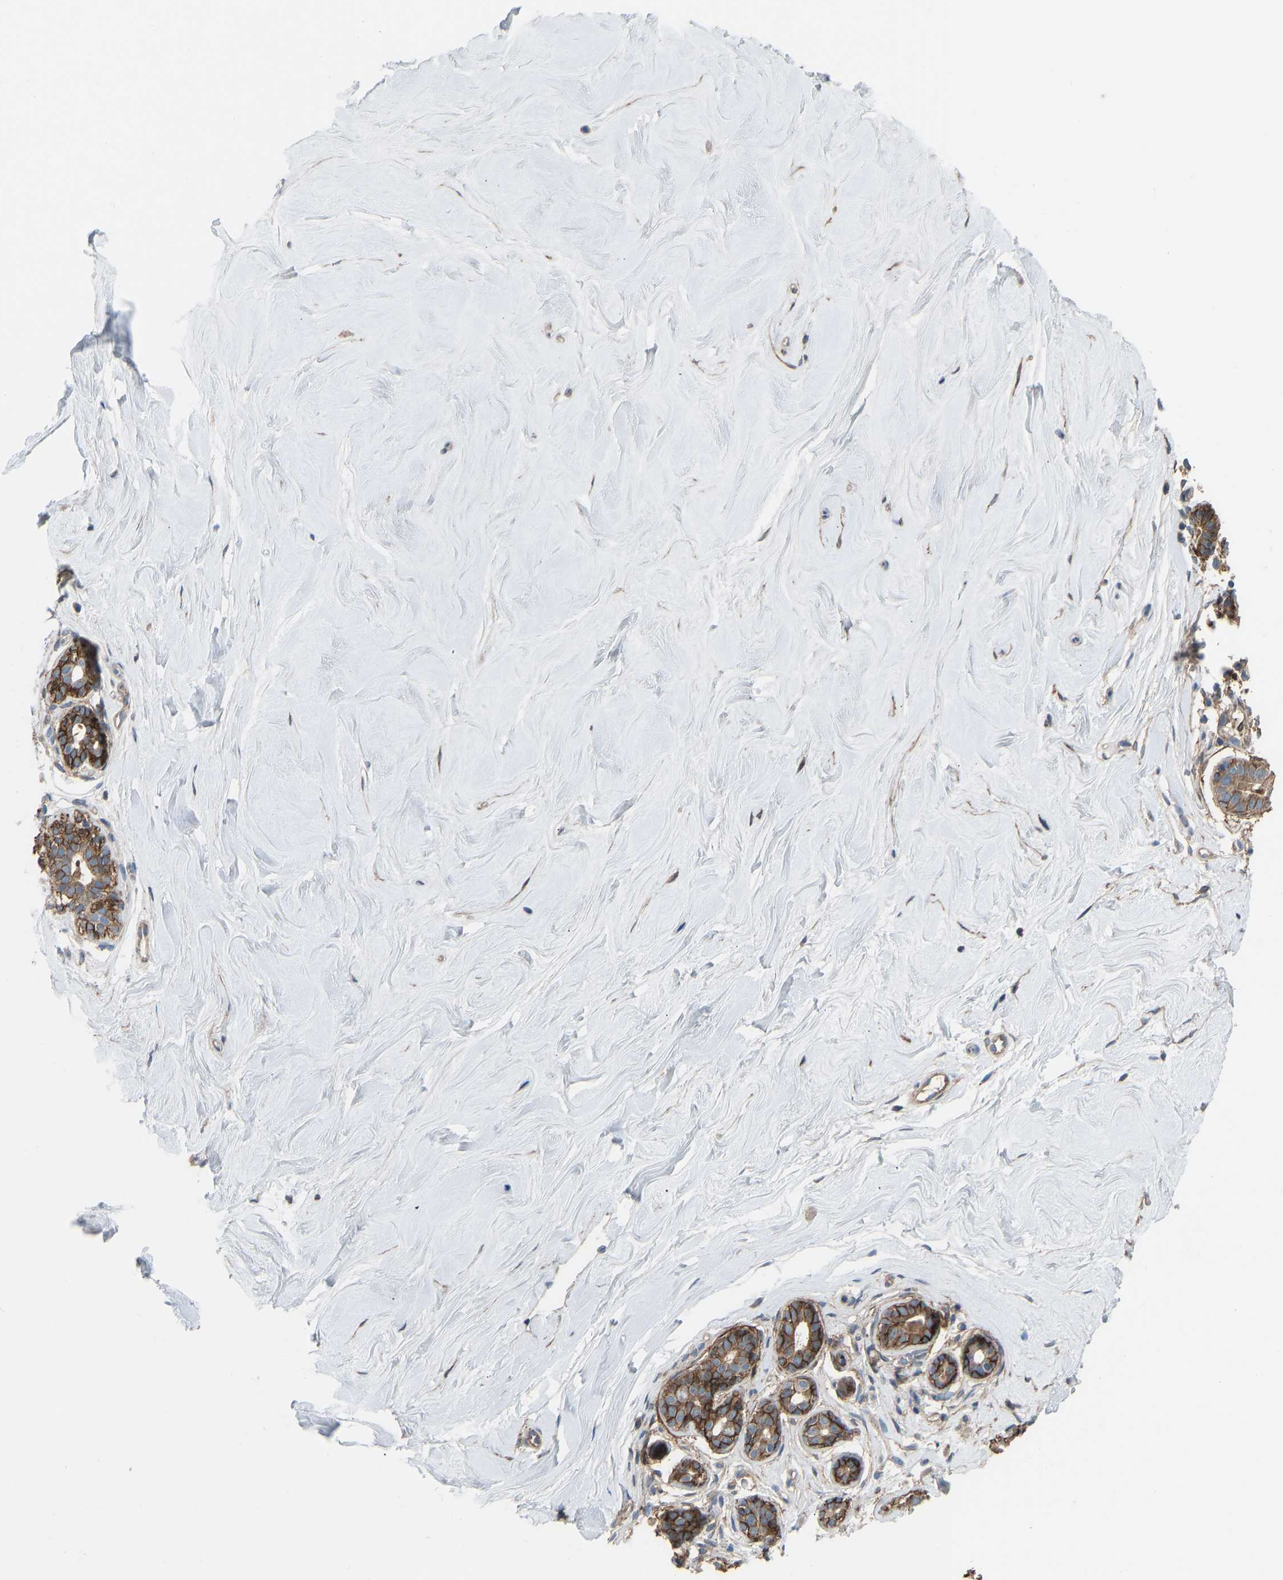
{"staining": {"intensity": "moderate", "quantity": ">75%", "location": "cytoplasmic/membranous"}, "tissue": "breast", "cell_type": "Glandular cells", "image_type": "normal", "snomed": [{"axis": "morphology", "description": "Normal tissue, NOS"}, {"axis": "topography", "description": "Breast"}], "caption": "IHC (DAB (3,3'-diaminobenzidine)) staining of normal human breast displays moderate cytoplasmic/membranous protein positivity in approximately >75% of glandular cells. The staining was performed using DAB to visualize the protein expression in brown, while the nuclei were stained in blue with hematoxylin (Magnification: 20x).", "gene": "TGFBR3", "patient": {"sex": "female", "age": 22}}